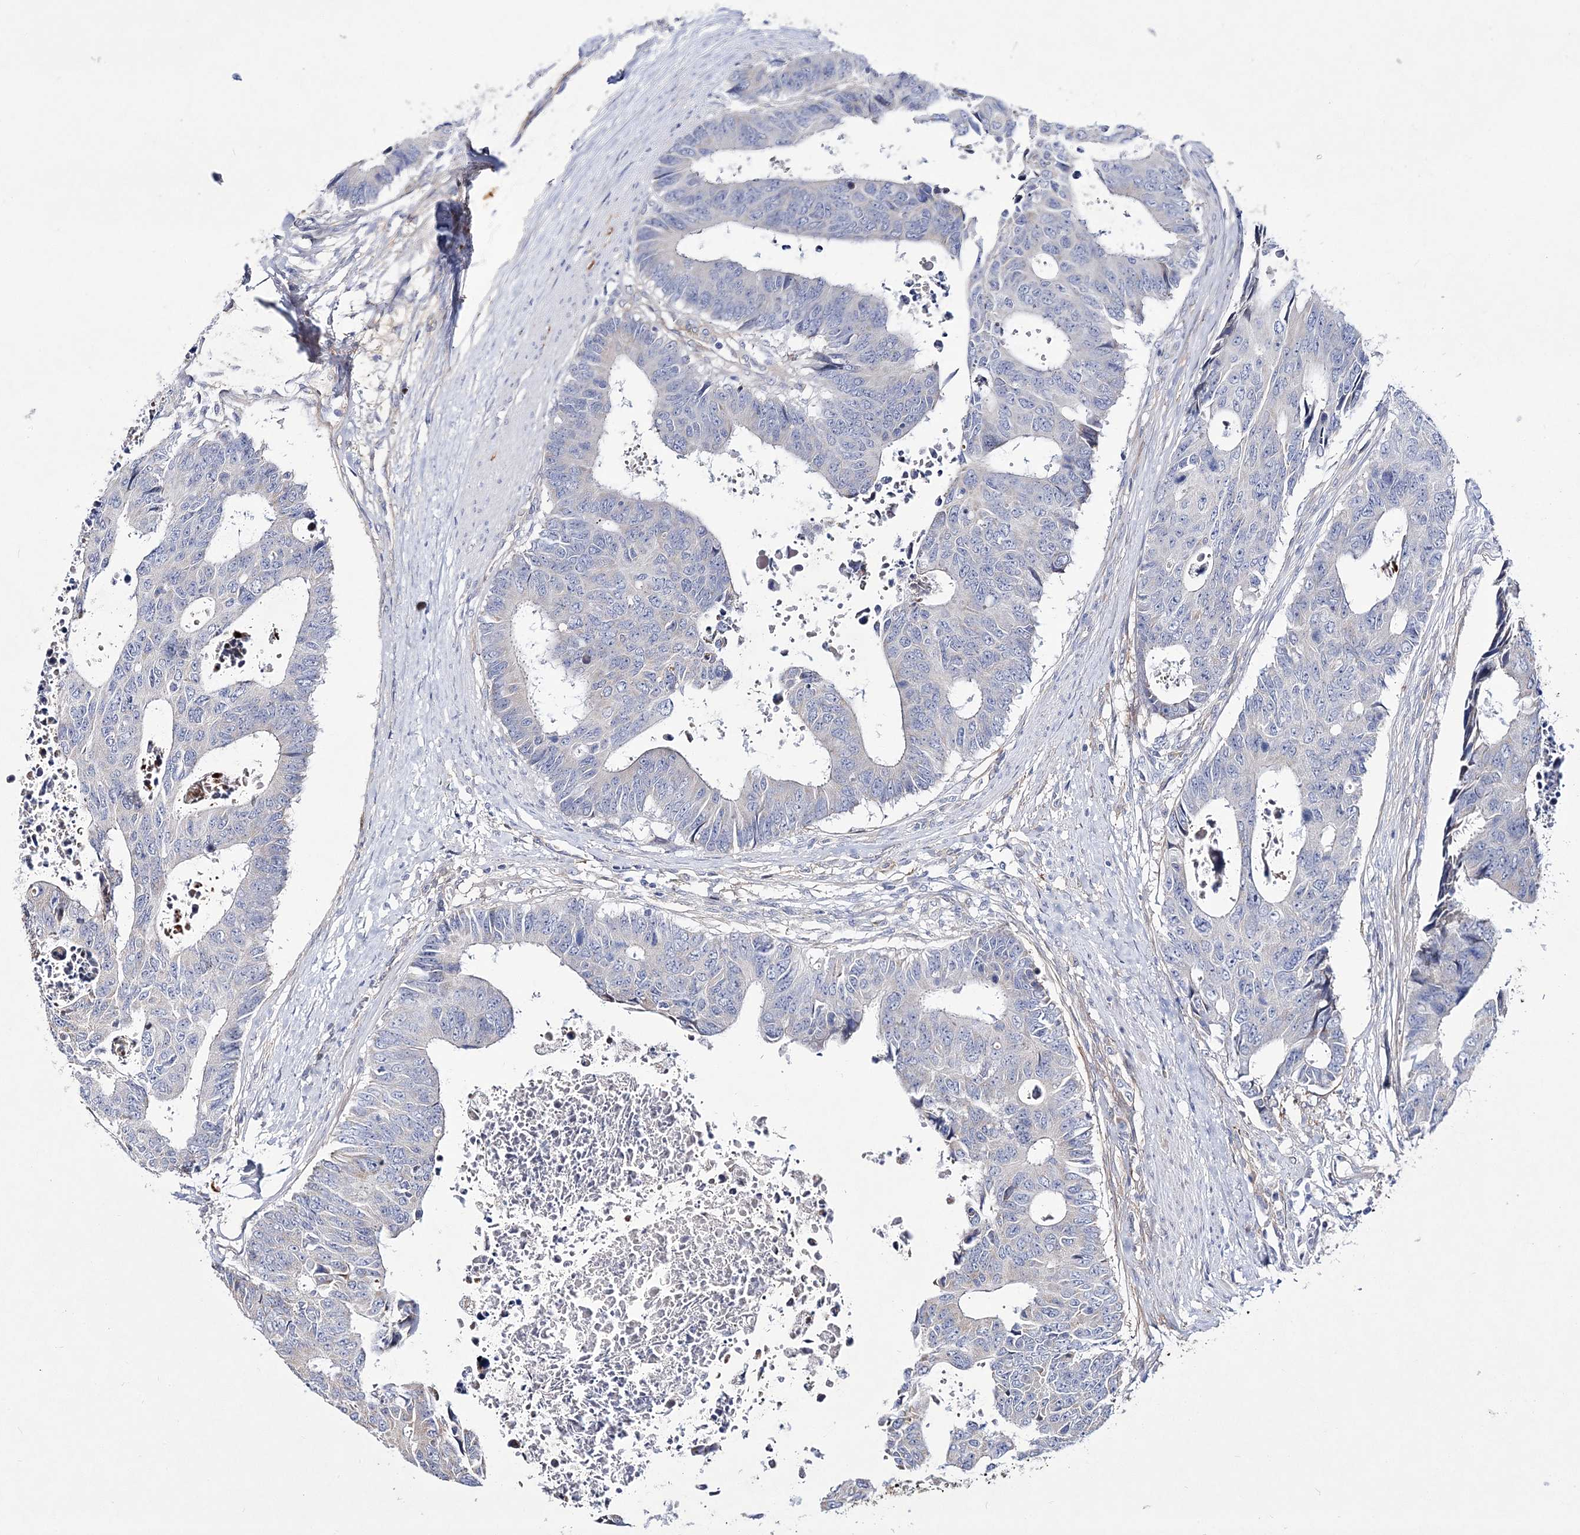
{"staining": {"intensity": "negative", "quantity": "none", "location": "none"}, "tissue": "colorectal cancer", "cell_type": "Tumor cells", "image_type": "cancer", "snomed": [{"axis": "morphology", "description": "Adenocarcinoma, NOS"}, {"axis": "topography", "description": "Rectum"}], "caption": "Immunohistochemistry (IHC) of colorectal adenocarcinoma exhibits no staining in tumor cells.", "gene": "ANO1", "patient": {"sex": "male", "age": 84}}